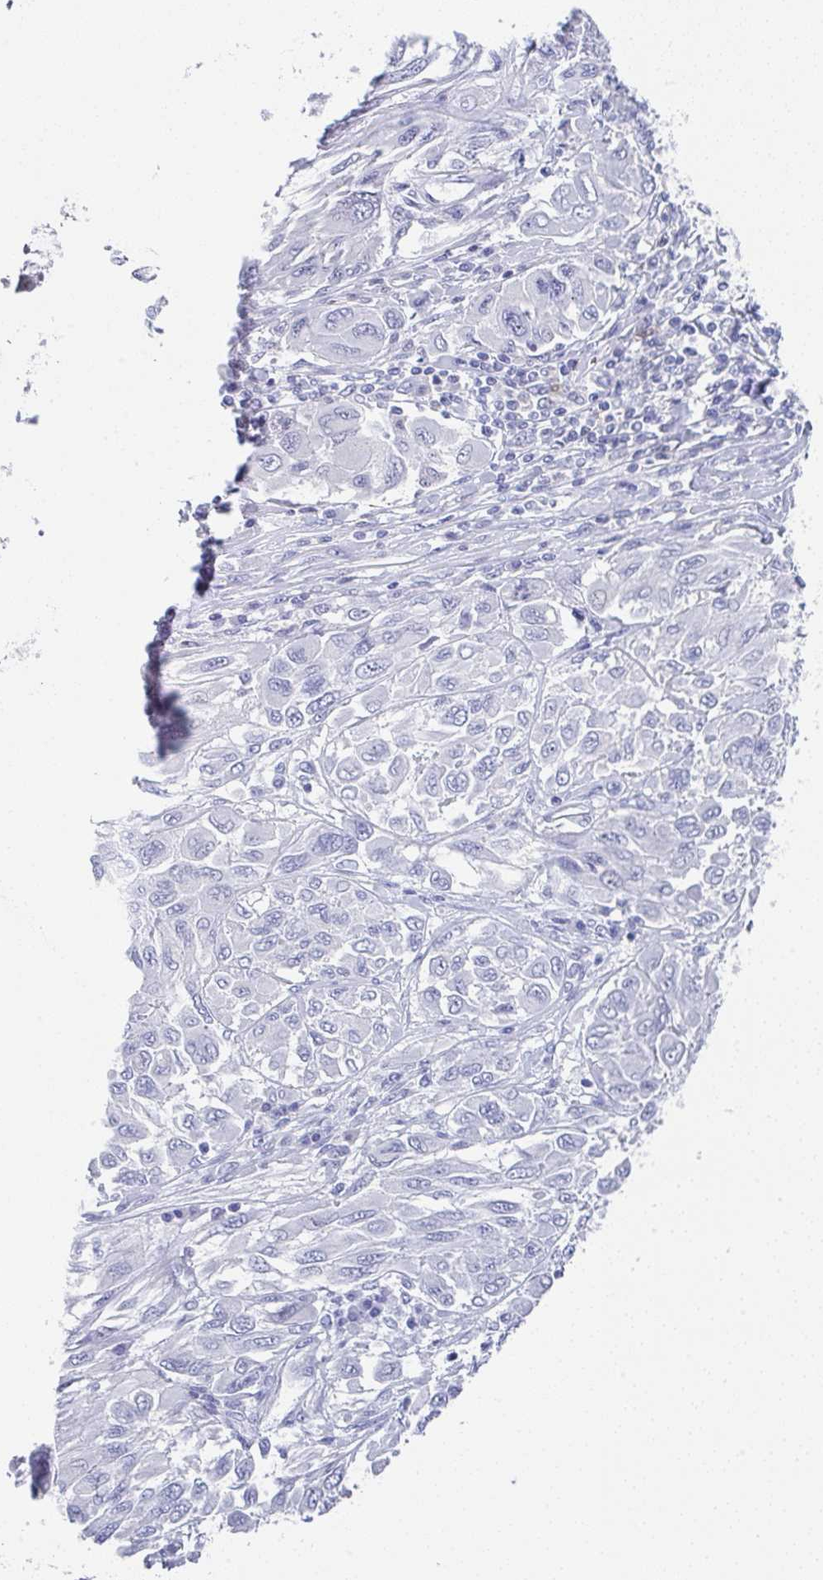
{"staining": {"intensity": "negative", "quantity": "none", "location": "none"}, "tissue": "melanoma", "cell_type": "Tumor cells", "image_type": "cancer", "snomed": [{"axis": "morphology", "description": "Malignant melanoma, NOS"}, {"axis": "topography", "description": "Skin"}], "caption": "An IHC micrograph of malignant melanoma is shown. There is no staining in tumor cells of malignant melanoma.", "gene": "TNFRSF8", "patient": {"sex": "female", "age": 91}}